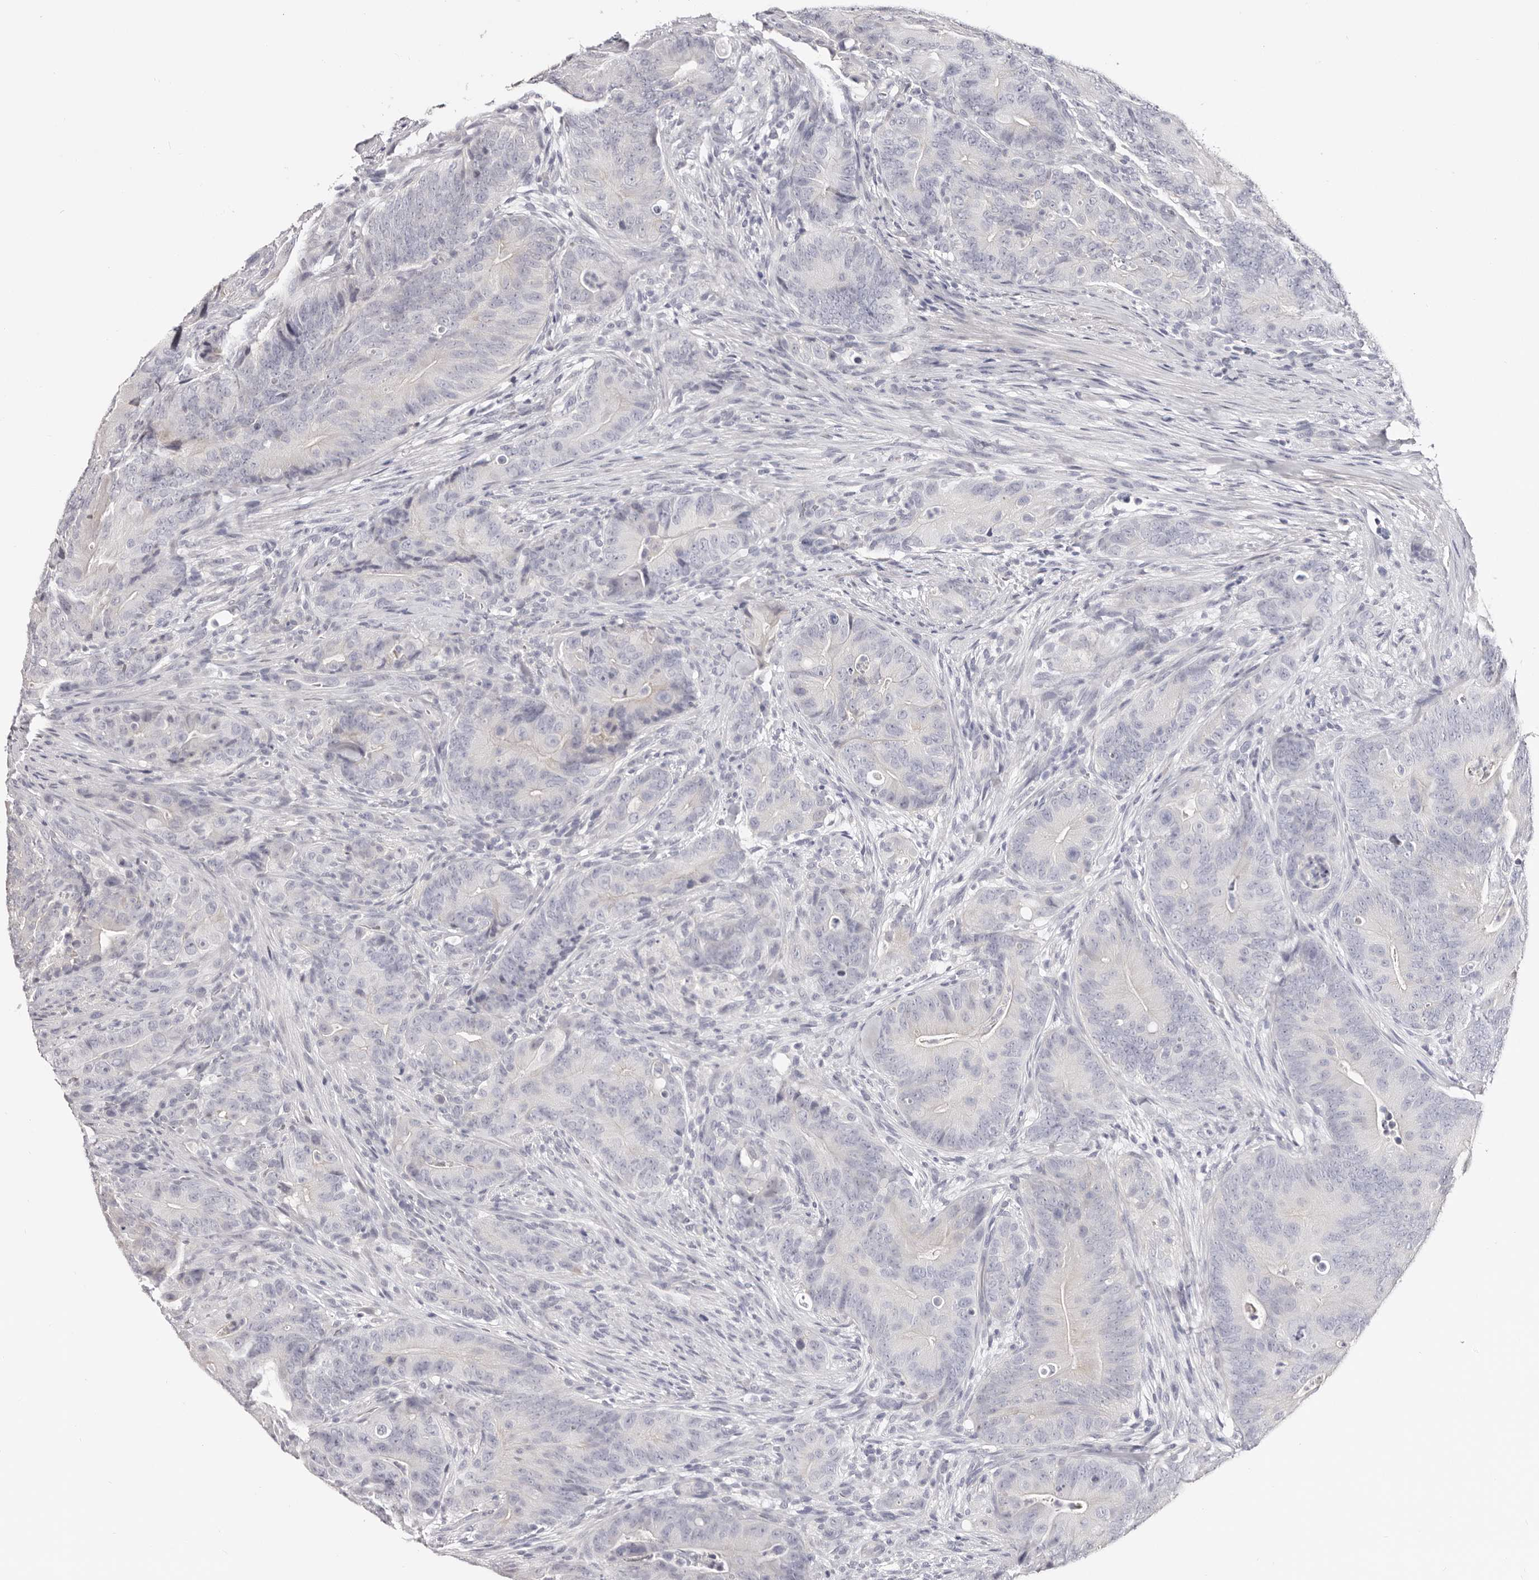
{"staining": {"intensity": "negative", "quantity": "none", "location": "none"}, "tissue": "colorectal cancer", "cell_type": "Tumor cells", "image_type": "cancer", "snomed": [{"axis": "morphology", "description": "Normal tissue, NOS"}, {"axis": "topography", "description": "Colon"}], "caption": "Immunohistochemical staining of human colorectal cancer displays no significant staining in tumor cells.", "gene": "AKNAD1", "patient": {"sex": "female", "age": 82}}